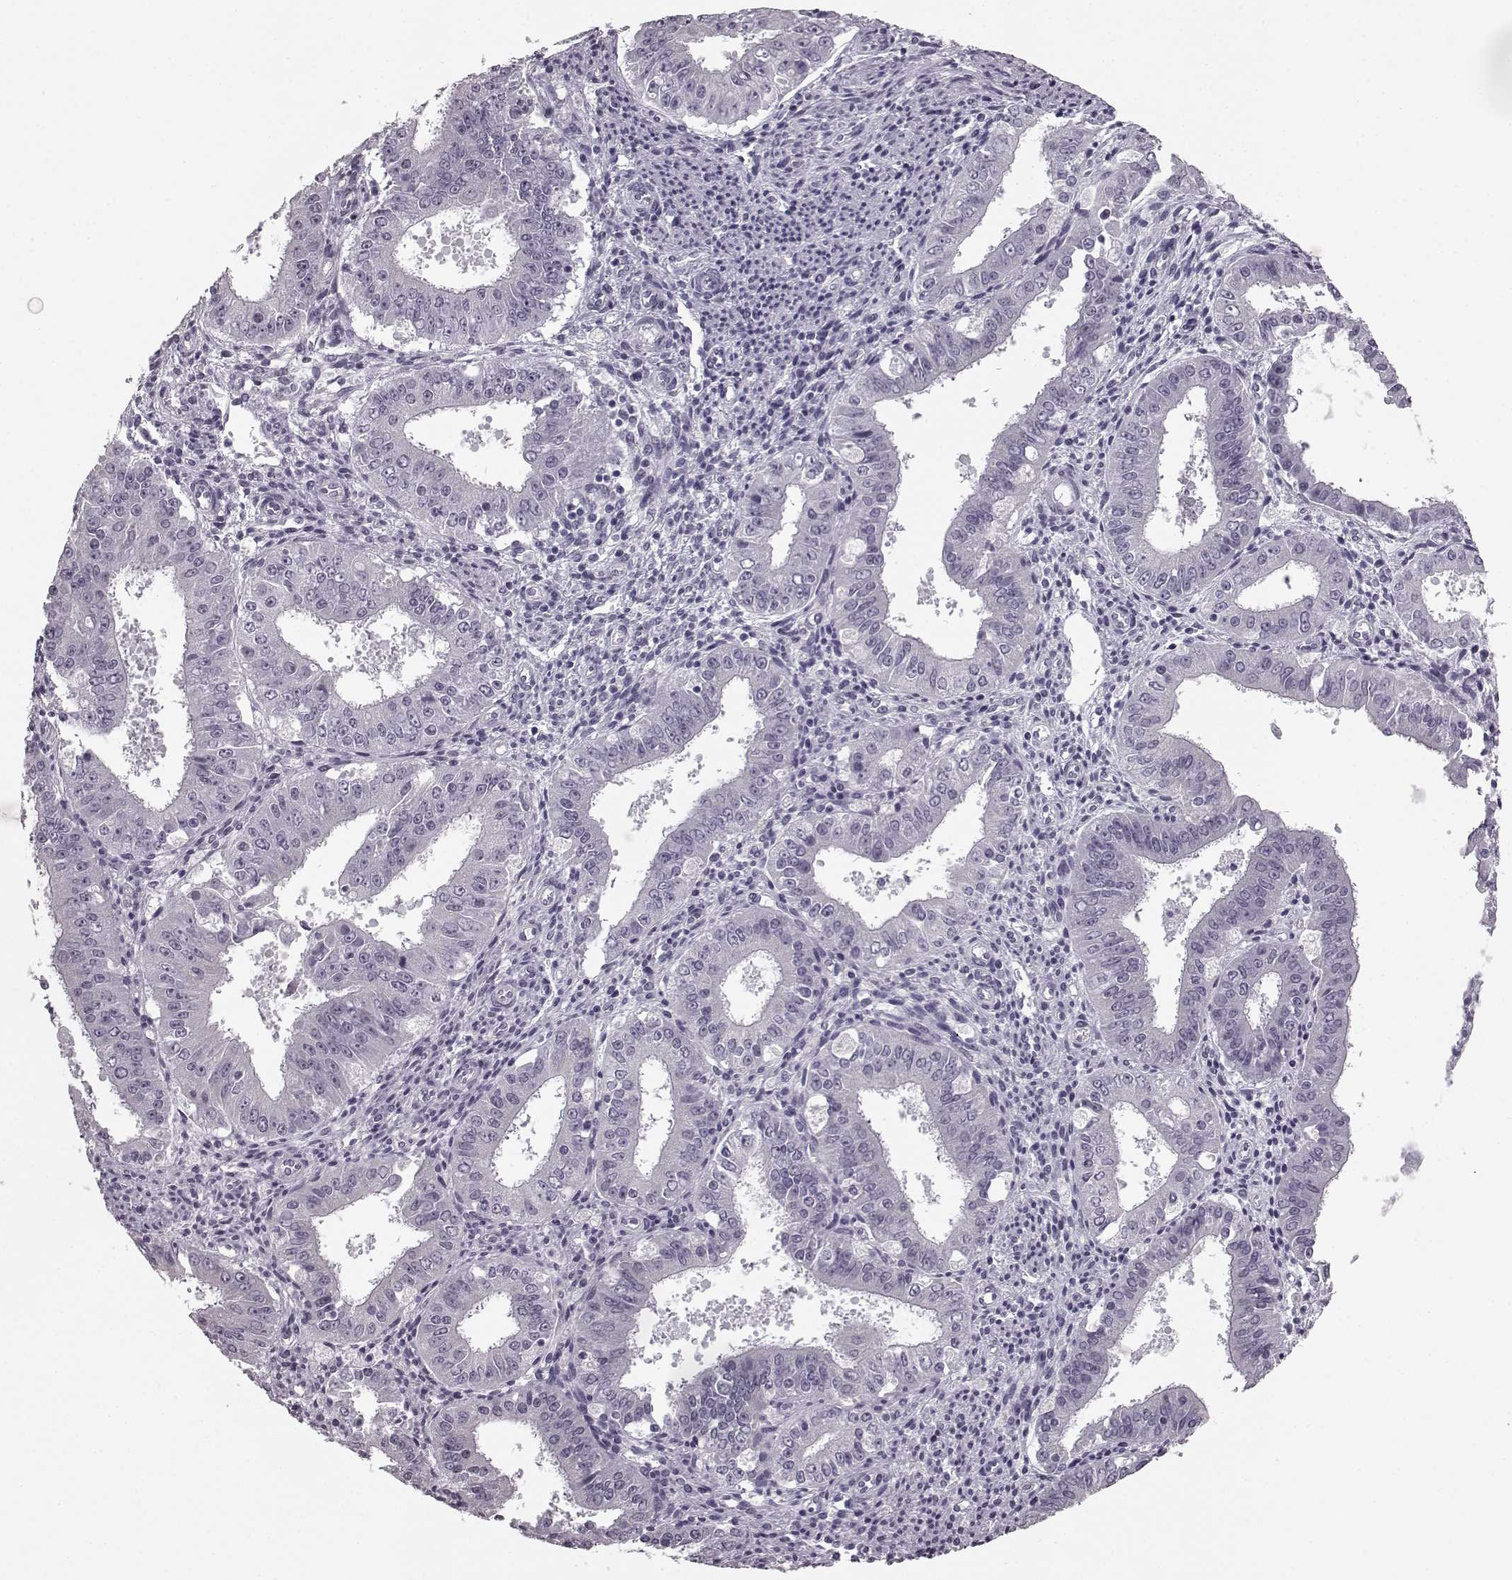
{"staining": {"intensity": "negative", "quantity": "none", "location": "none"}, "tissue": "ovarian cancer", "cell_type": "Tumor cells", "image_type": "cancer", "snomed": [{"axis": "morphology", "description": "Carcinoma, endometroid"}, {"axis": "topography", "description": "Ovary"}], "caption": "Tumor cells are negative for protein expression in human endometroid carcinoma (ovarian). (DAB (3,3'-diaminobenzidine) immunohistochemistry (IHC) with hematoxylin counter stain).", "gene": "SEMG2", "patient": {"sex": "female", "age": 42}}